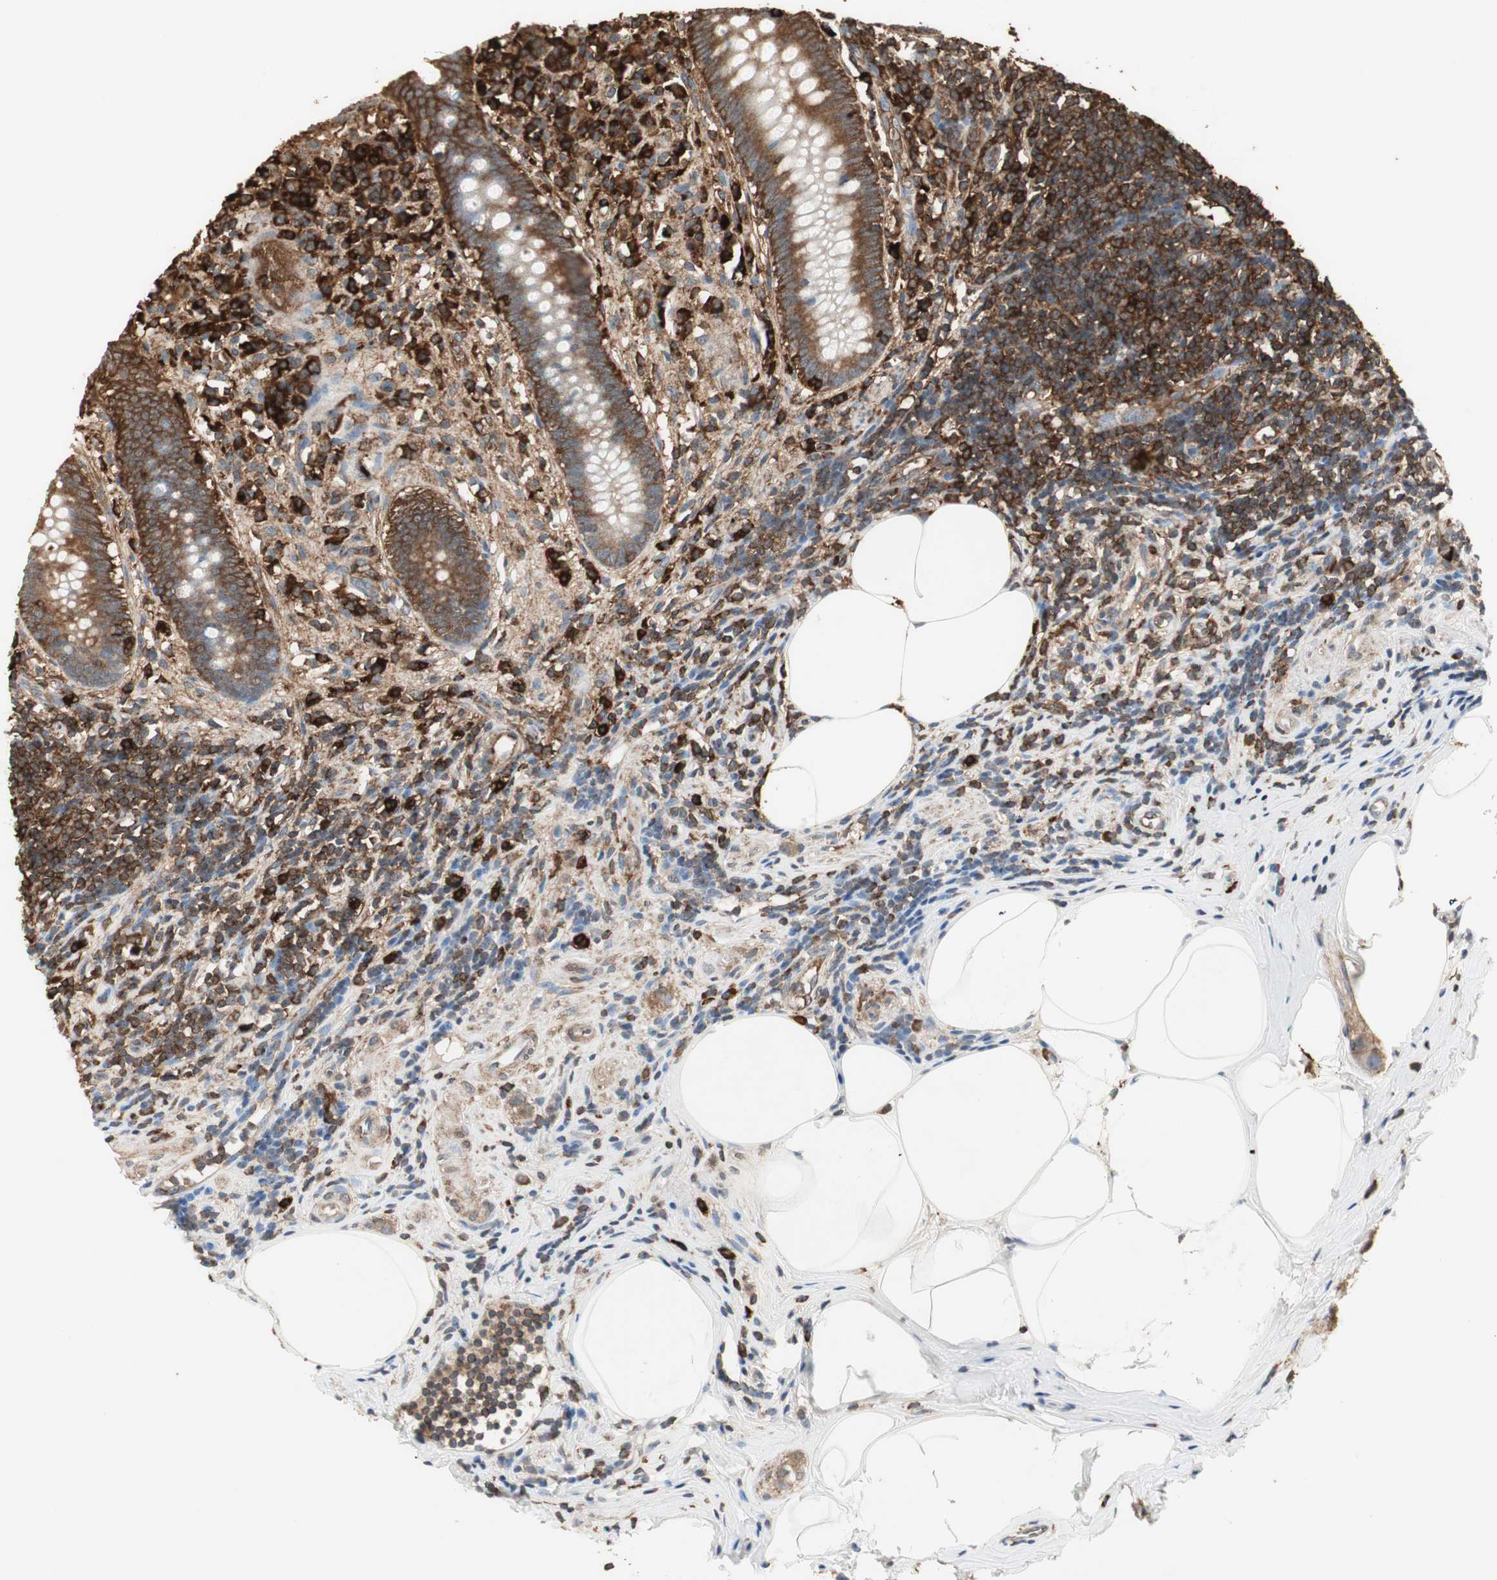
{"staining": {"intensity": "strong", "quantity": ">75%", "location": "cytoplasmic/membranous"}, "tissue": "appendix", "cell_type": "Glandular cells", "image_type": "normal", "snomed": [{"axis": "morphology", "description": "Normal tissue, NOS"}, {"axis": "topography", "description": "Appendix"}], "caption": "Protein analysis of unremarkable appendix reveals strong cytoplasmic/membranous expression in about >75% of glandular cells.", "gene": "MMP3", "patient": {"sex": "female", "age": 50}}